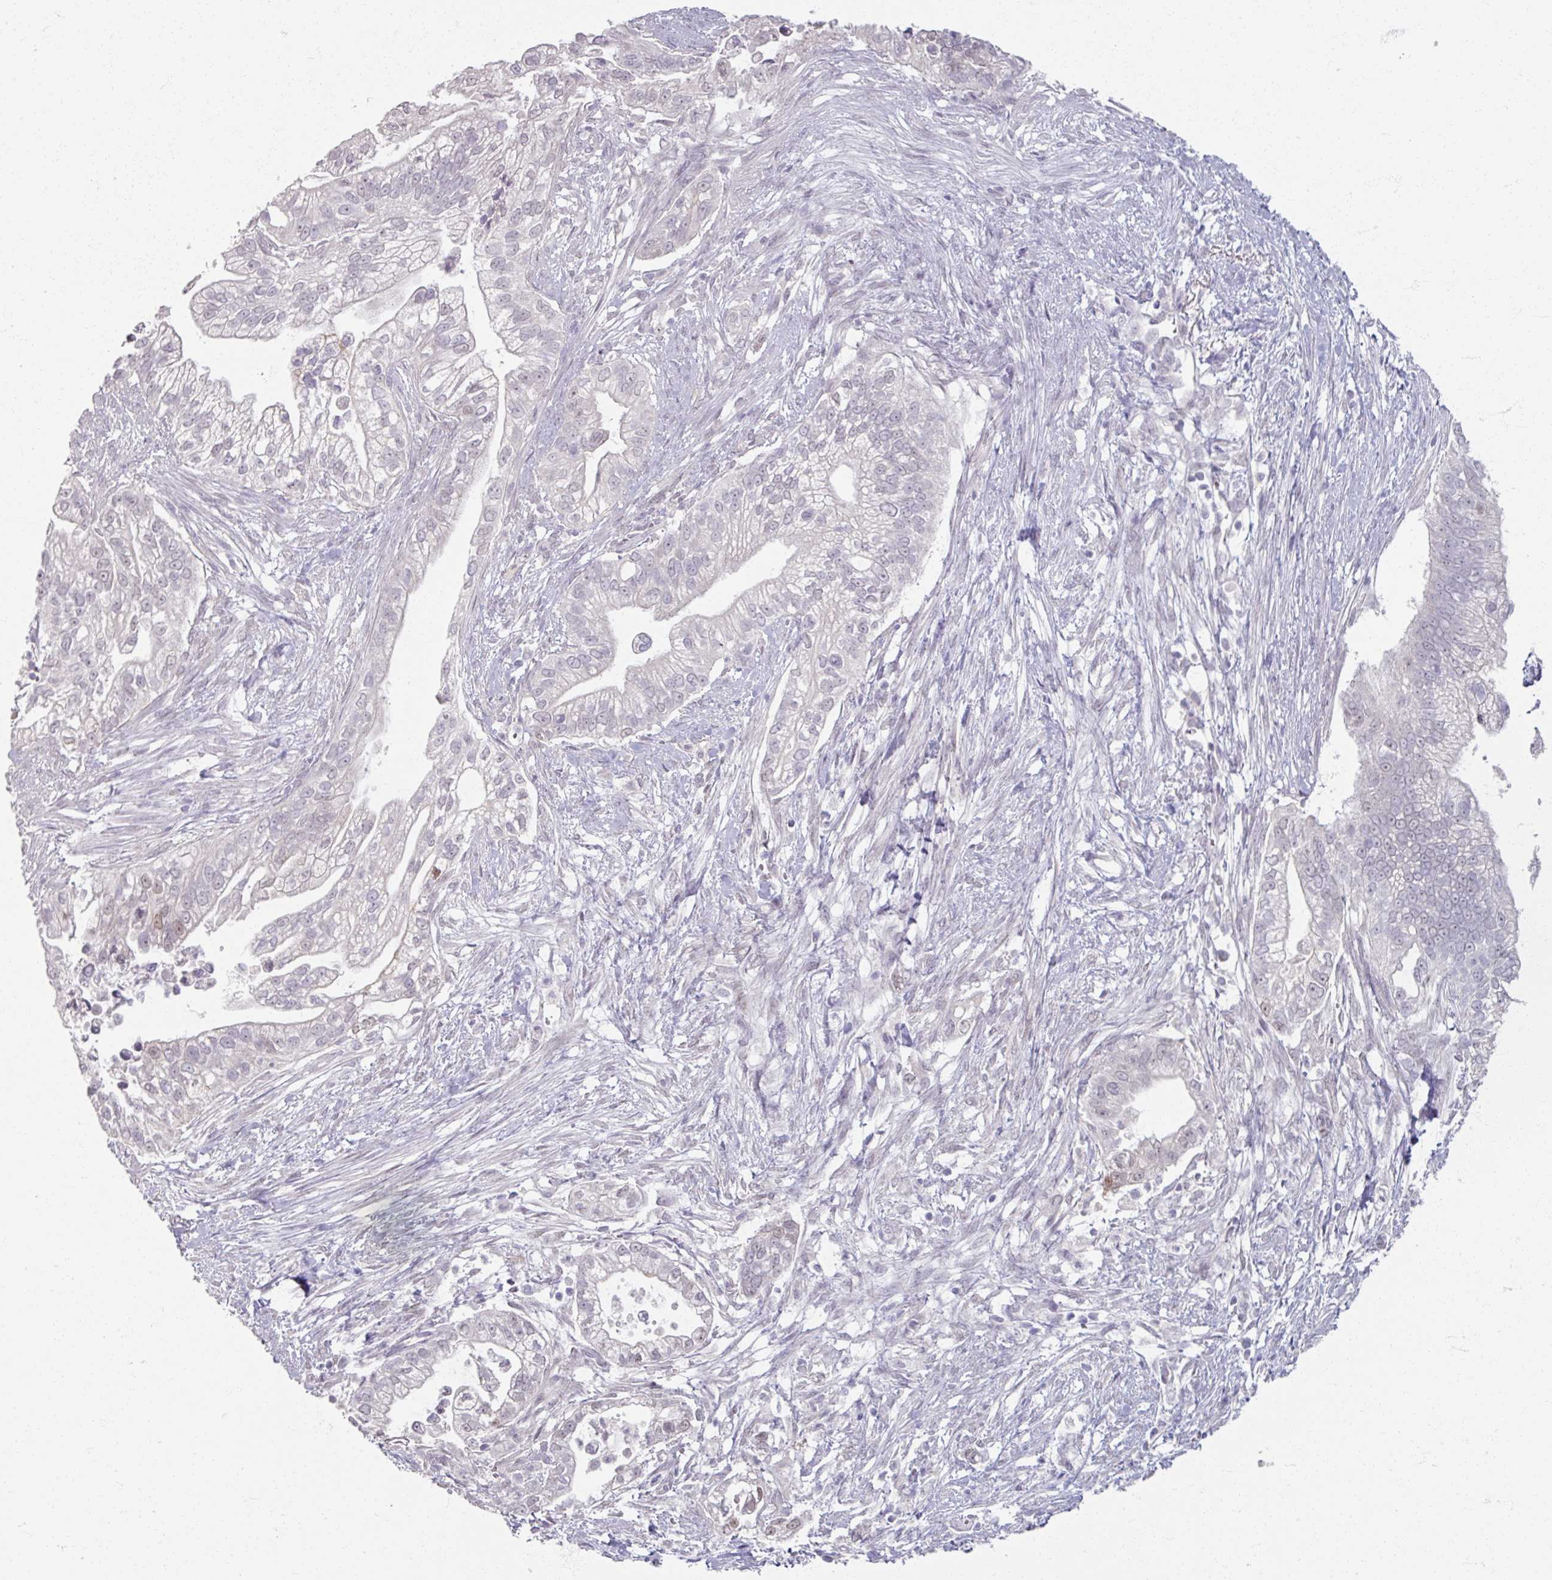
{"staining": {"intensity": "negative", "quantity": "none", "location": "none"}, "tissue": "pancreatic cancer", "cell_type": "Tumor cells", "image_type": "cancer", "snomed": [{"axis": "morphology", "description": "Adenocarcinoma, NOS"}, {"axis": "topography", "description": "Pancreas"}], "caption": "There is no significant staining in tumor cells of pancreatic cancer (adenocarcinoma).", "gene": "SOX11", "patient": {"sex": "male", "age": 70}}